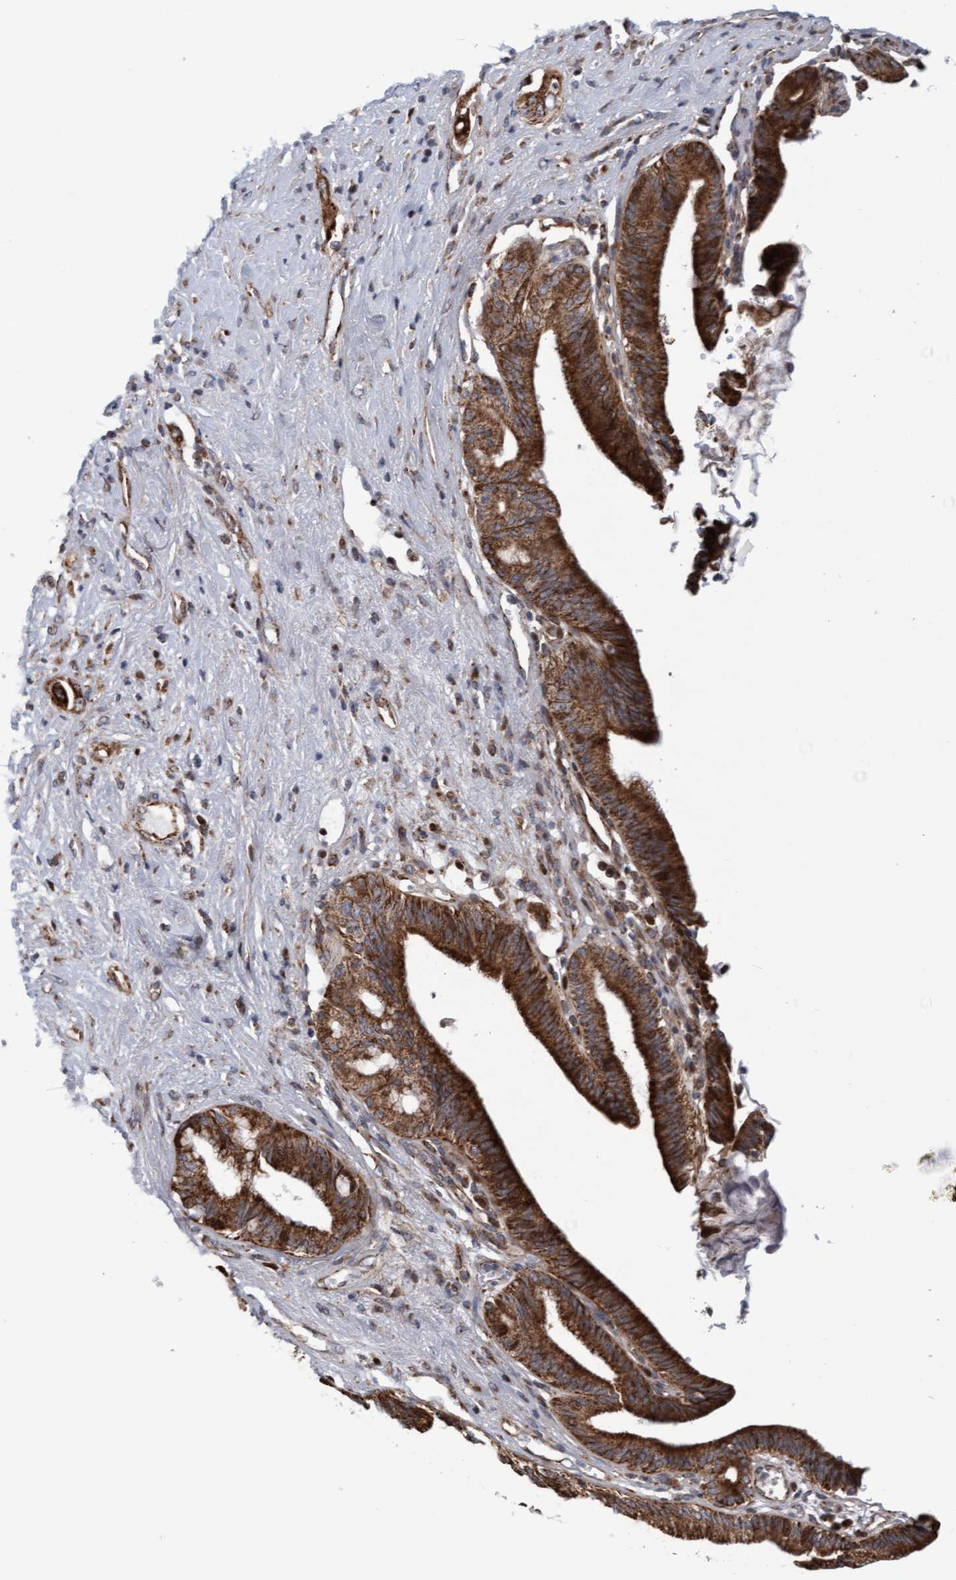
{"staining": {"intensity": "strong", "quantity": ">75%", "location": "cytoplasmic/membranous"}, "tissue": "pancreatic cancer", "cell_type": "Tumor cells", "image_type": "cancer", "snomed": [{"axis": "morphology", "description": "Adenocarcinoma, NOS"}, {"axis": "topography", "description": "Pancreas"}], "caption": "Immunohistochemistry histopathology image of neoplastic tissue: human adenocarcinoma (pancreatic) stained using immunohistochemistry (IHC) demonstrates high levels of strong protein expression localized specifically in the cytoplasmic/membranous of tumor cells, appearing as a cytoplasmic/membranous brown color.", "gene": "PECR", "patient": {"sex": "male", "age": 59}}